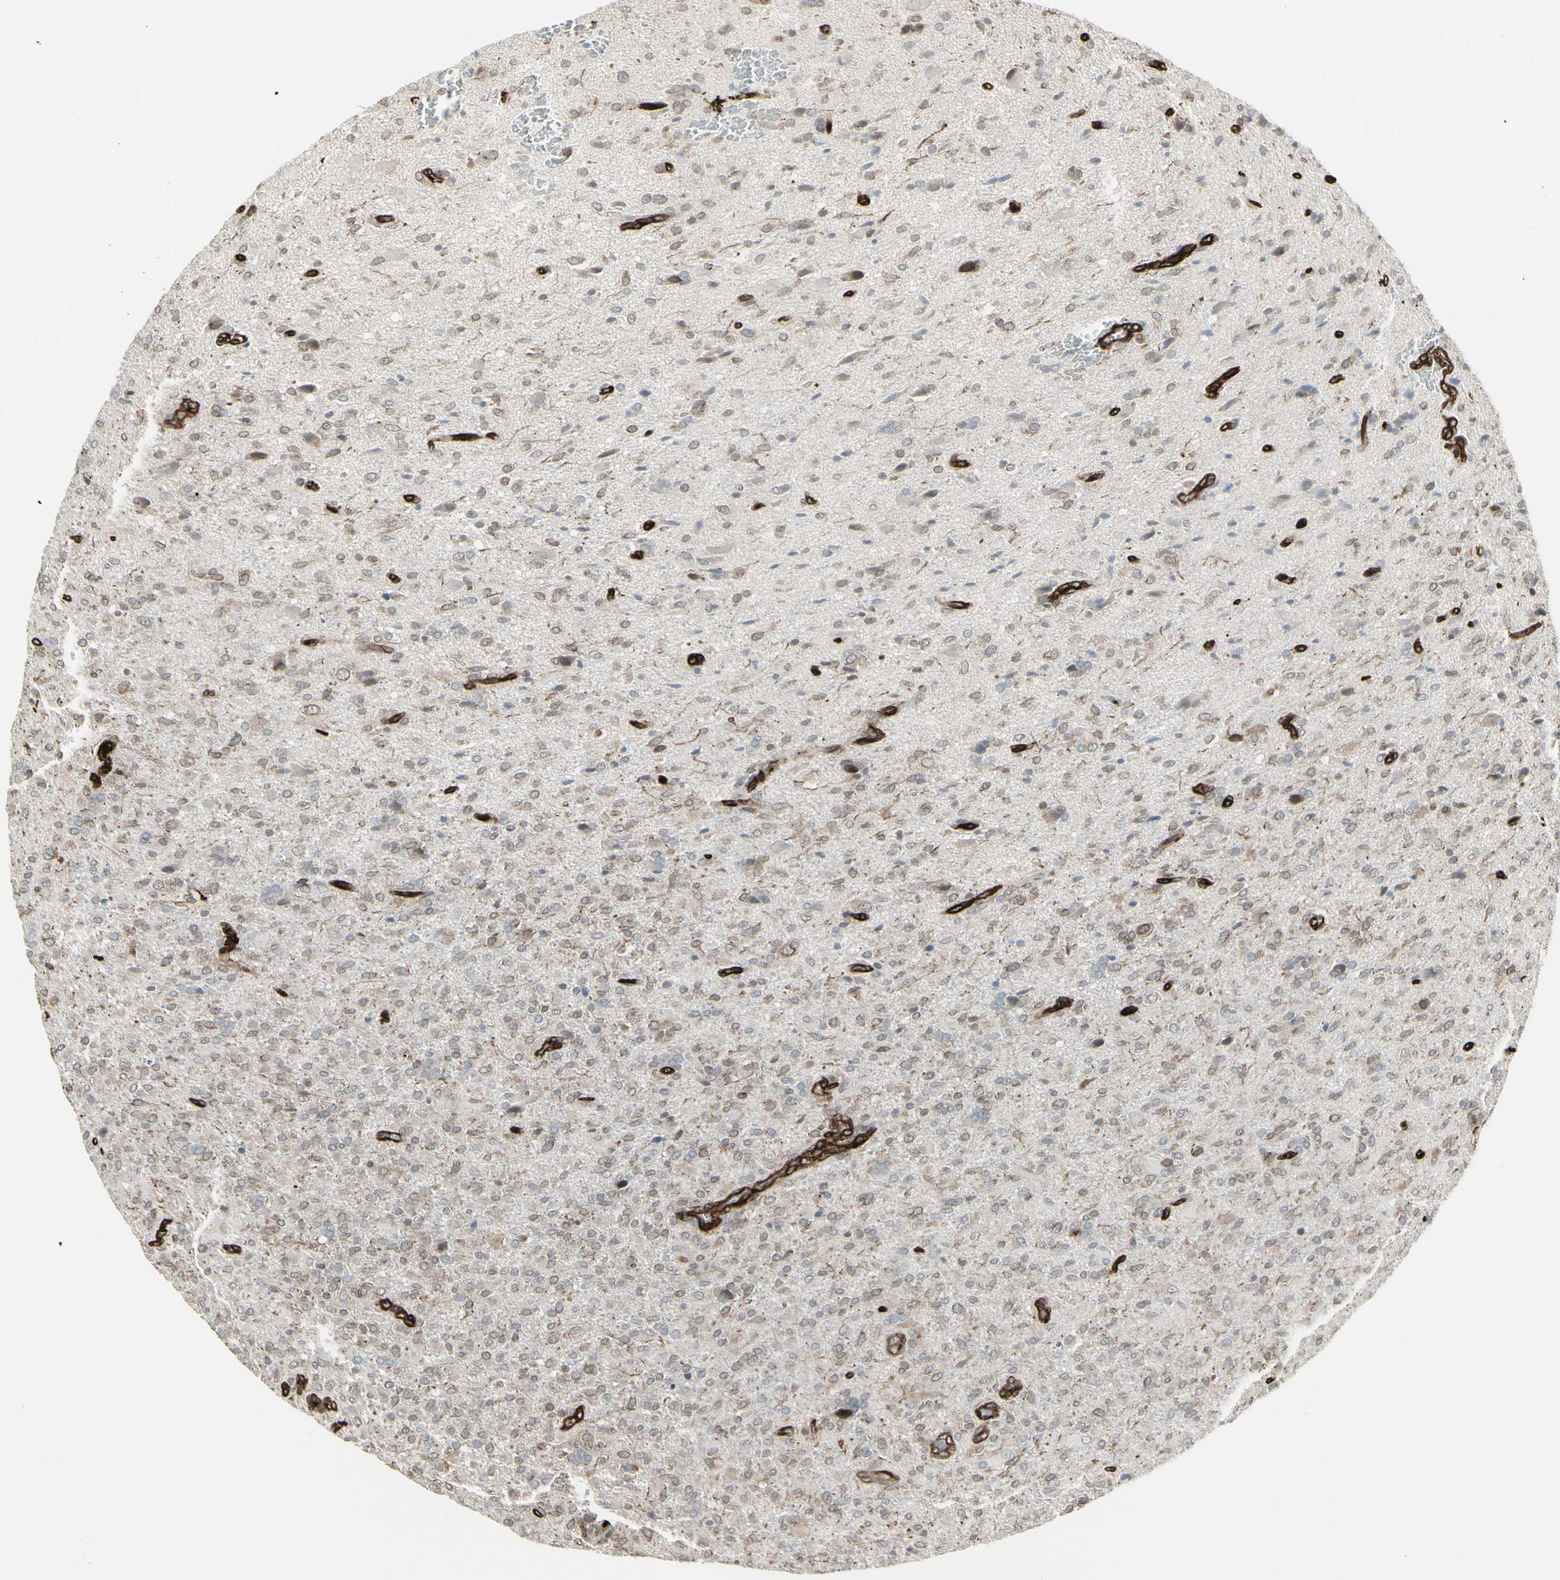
{"staining": {"intensity": "moderate", "quantity": ">75%", "location": "cytoplasmic/membranous,nuclear"}, "tissue": "glioma", "cell_type": "Tumor cells", "image_type": "cancer", "snomed": [{"axis": "morphology", "description": "Glioma, malignant, High grade"}, {"axis": "topography", "description": "Brain"}], "caption": "The image displays immunohistochemical staining of malignant glioma (high-grade). There is moderate cytoplasmic/membranous and nuclear staining is appreciated in about >75% of tumor cells.", "gene": "DTX3L", "patient": {"sex": "male", "age": 71}}